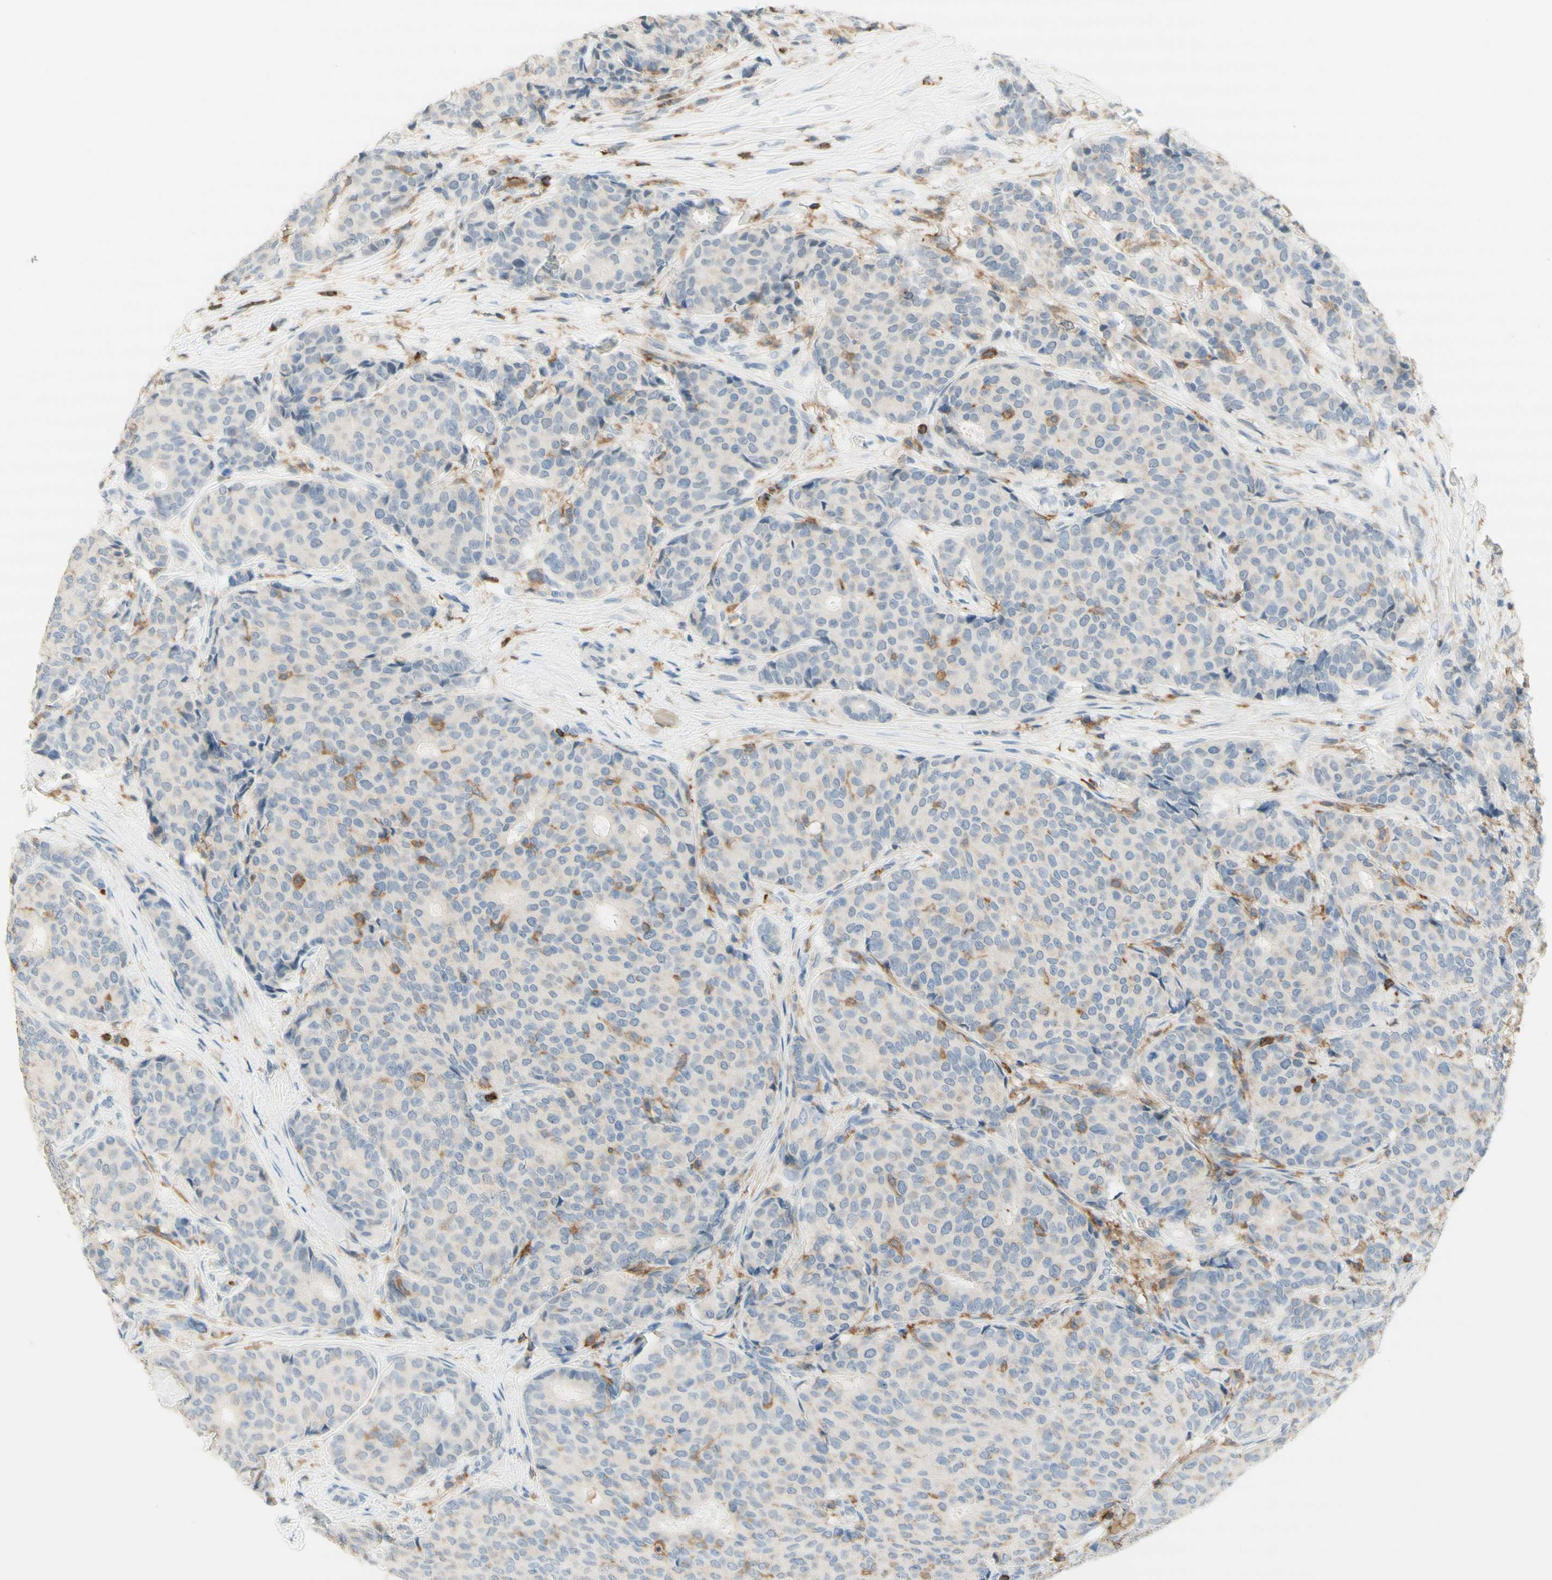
{"staining": {"intensity": "negative", "quantity": "none", "location": "none"}, "tissue": "breast cancer", "cell_type": "Tumor cells", "image_type": "cancer", "snomed": [{"axis": "morphology", "description": "Duct carcinoma"}, {"axis": "topography", "description": "Breast"}], "caption": "There is no significant positivity in tumor cells of breast cancer (infiltrating ductal carcinoma). The staining was performed using DAB (3,3'-diaminobenzidine) to visualize the protein expression in brown, while the nuclei were stained in blue with hematoxylin (Magnification: 20x).", "gene": "SPINK6", "patient": {"sex": "female", "age": 75}}